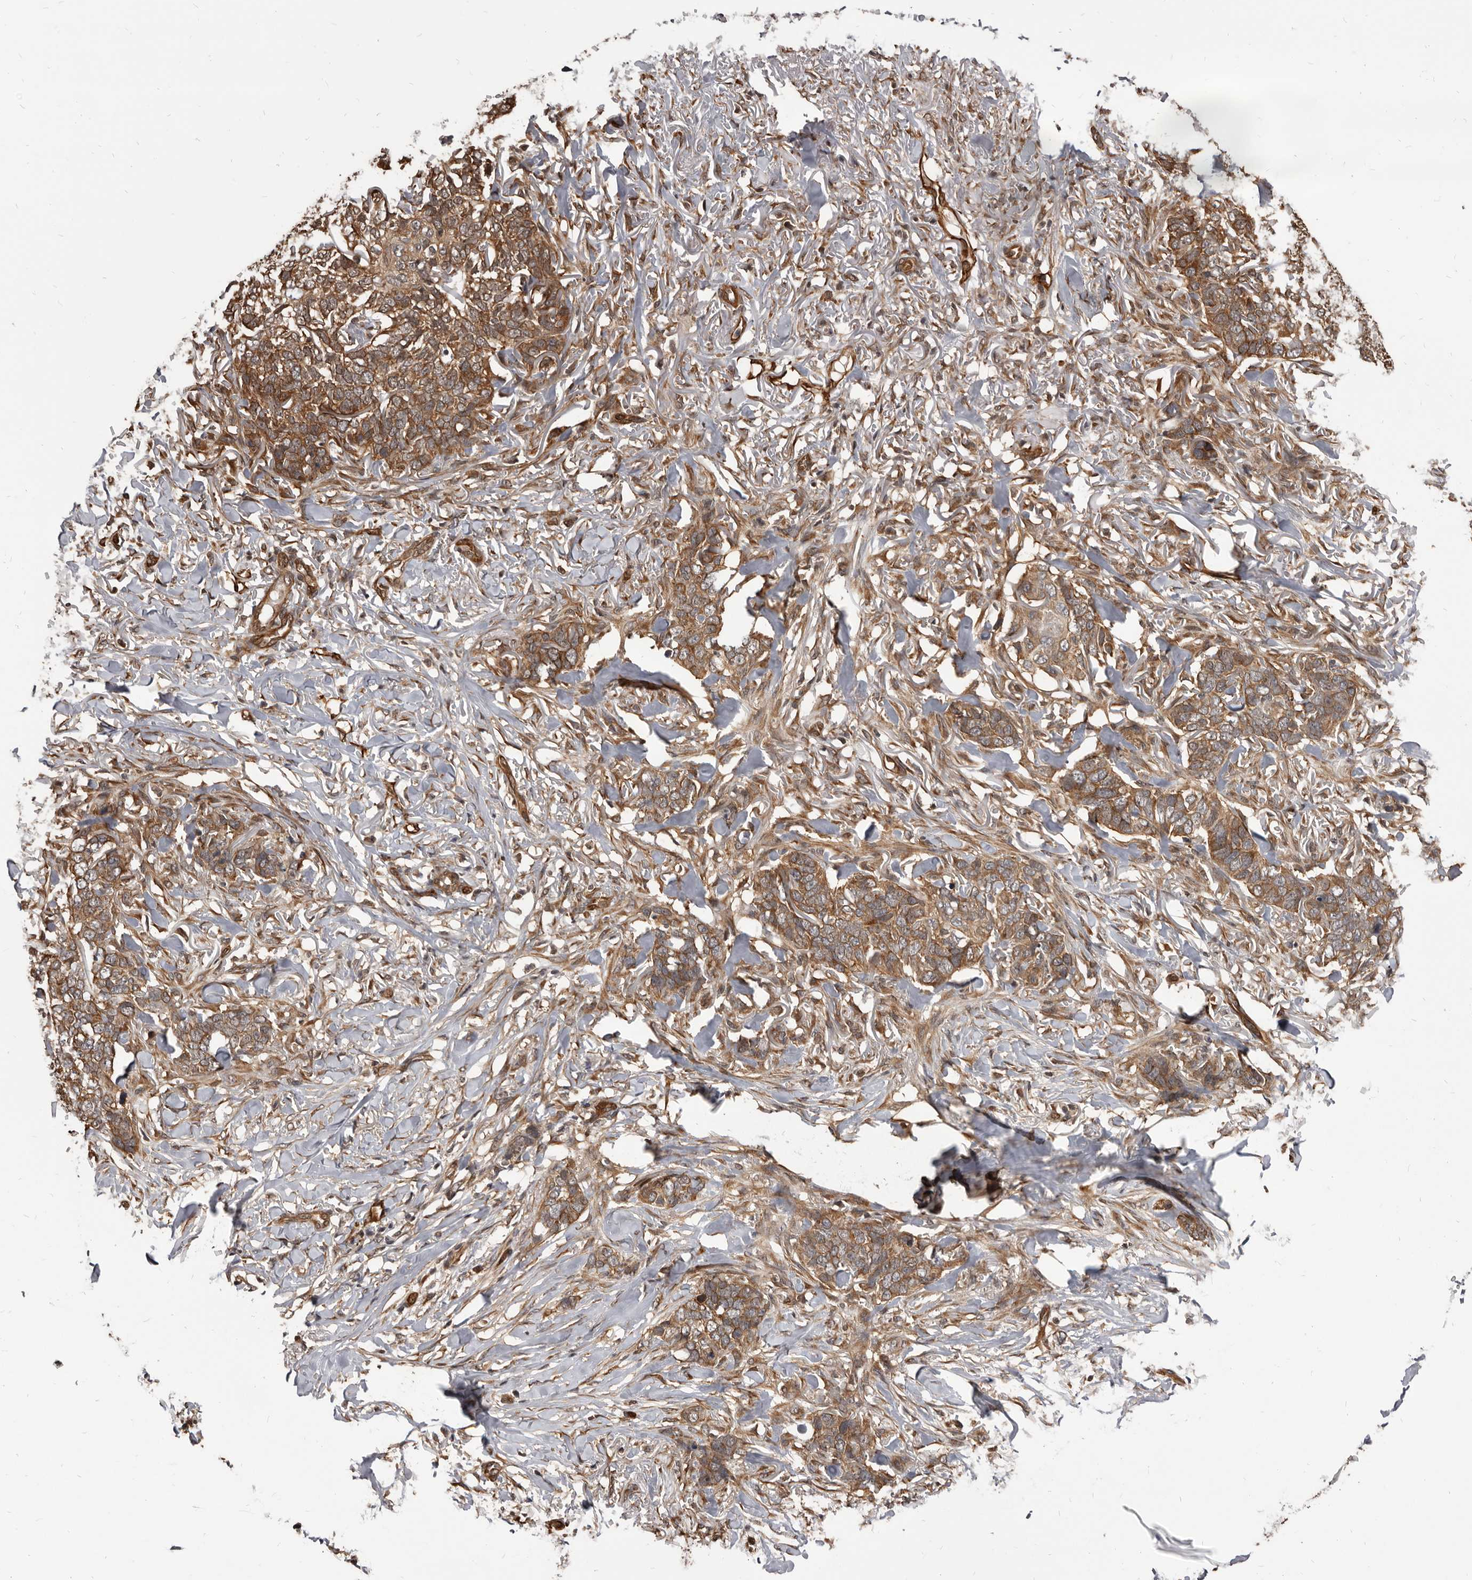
{"staining": {"intensity": "moderate", "quantity": ">75%", "location": "cytoplasmic/membranous"}, "tissue": "skin cancer", "cell_type": "Tumor cells", "image_type": "cancer", "snomed": [{"axis": "morphology", "description": "Normal tissue, NOS"}, {"axis": "morphology", "description": "Basal cell carcinoma"}, {"axis": "topography", "description": "Skin"}], "caption": "Skin basal cell carcinoma tissue demonstrates moderate cytoplasmic/membranous expression in about >75% of tumor cells, visualized by immunohistochemistry.", "gene": "ADAMTS20", "patient": {"sex": "male", "age": 77}}